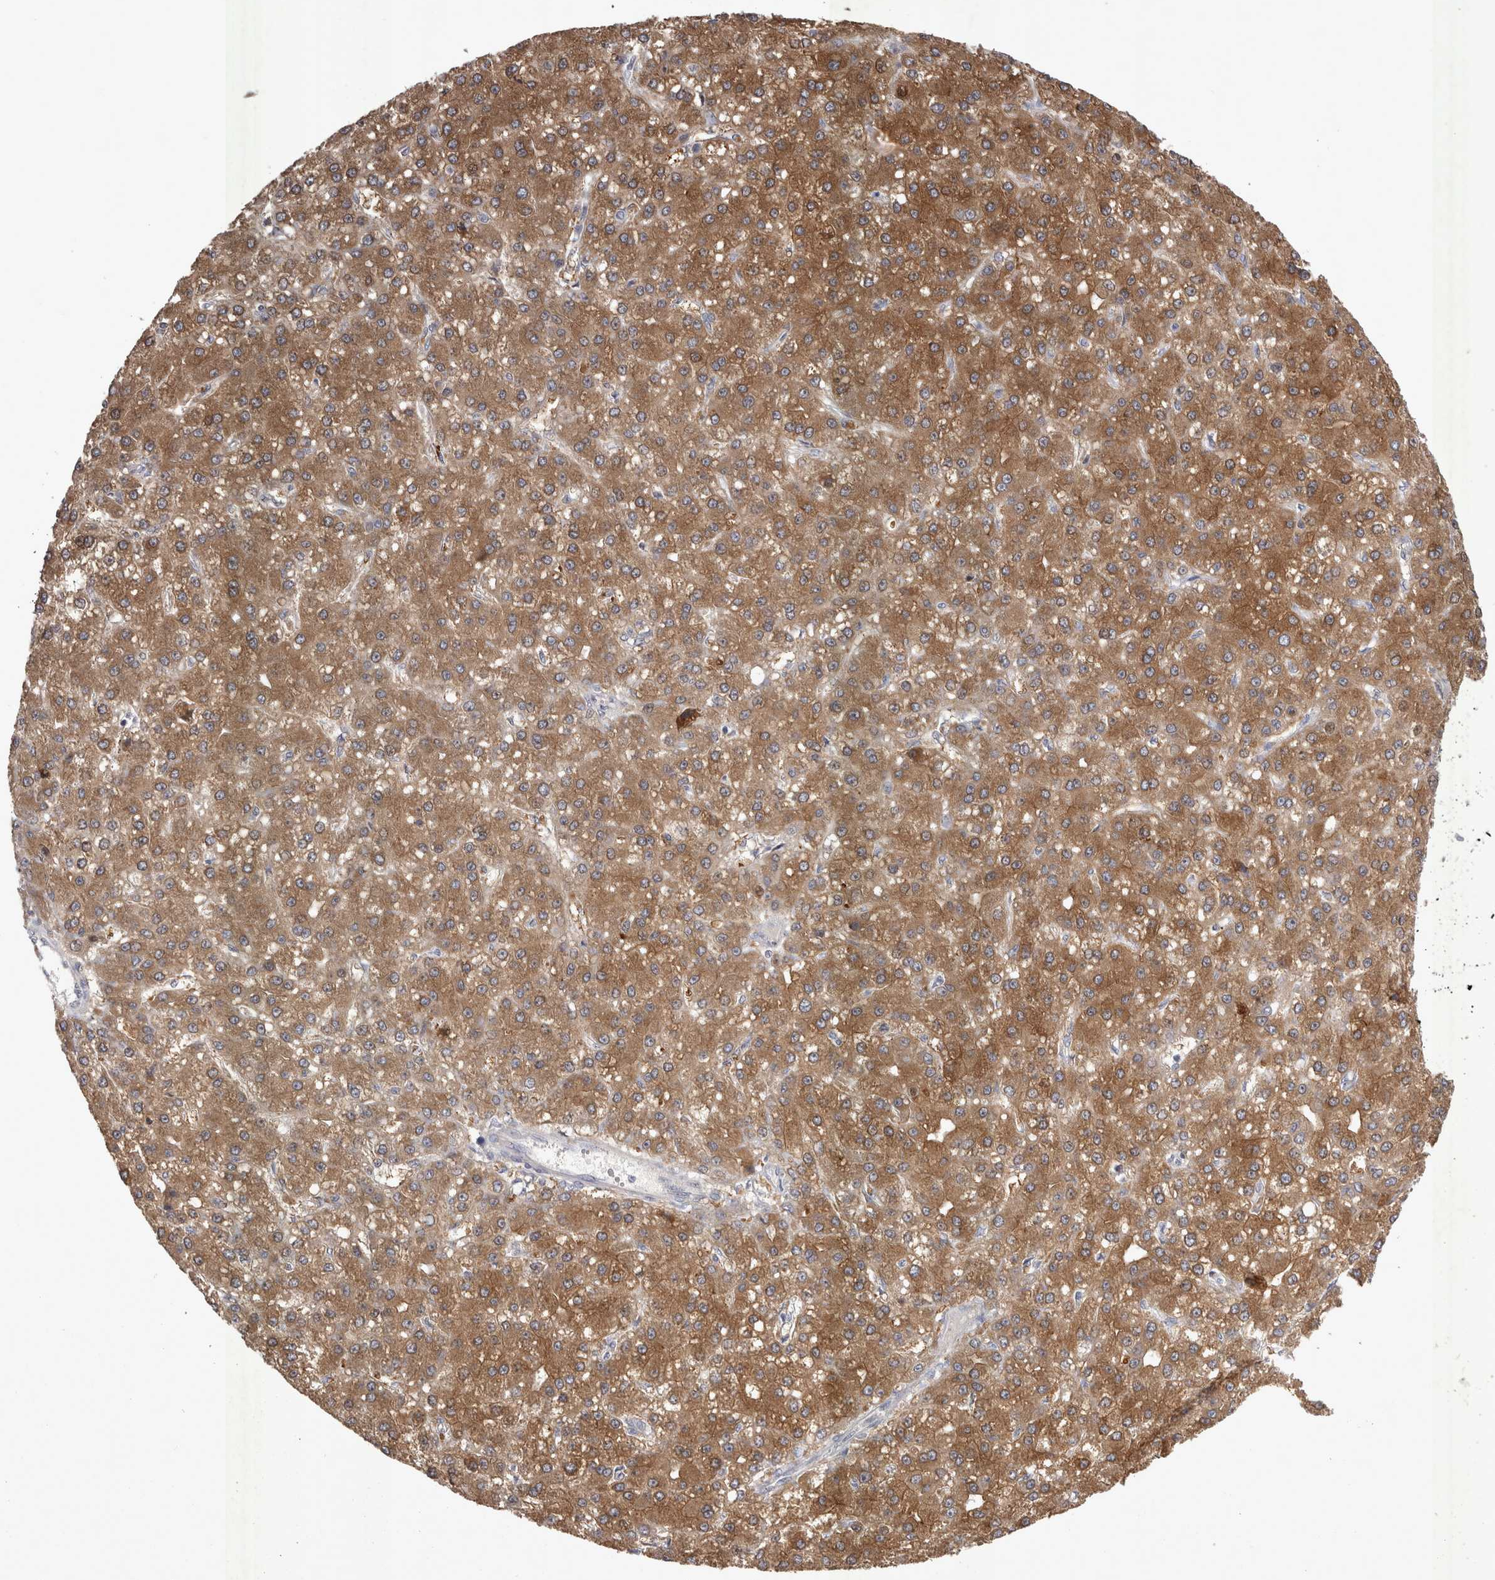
{"staining": {"intensity": "moderate", "quantity": ">75%", "location": "cytoplasmic/membranous"}, "tissue": "liver cancer", "cell_type": "Tumor cells", "image_type": "cancer", "snomed": [{"axis": "morphology", "description": "Carcinoma, Hepatocellular, NOS"}, {"axis": "topography", "description": "Liver"}], "caption": "This is a micrograph of immunohistochemistry staining of liver hepatocellular carcinoma, which shows moderate expression in the cytoplasmic/membranous of tumor cells.", "gene": "CTBS", "patient": {"sex": "male", "age": 67}}